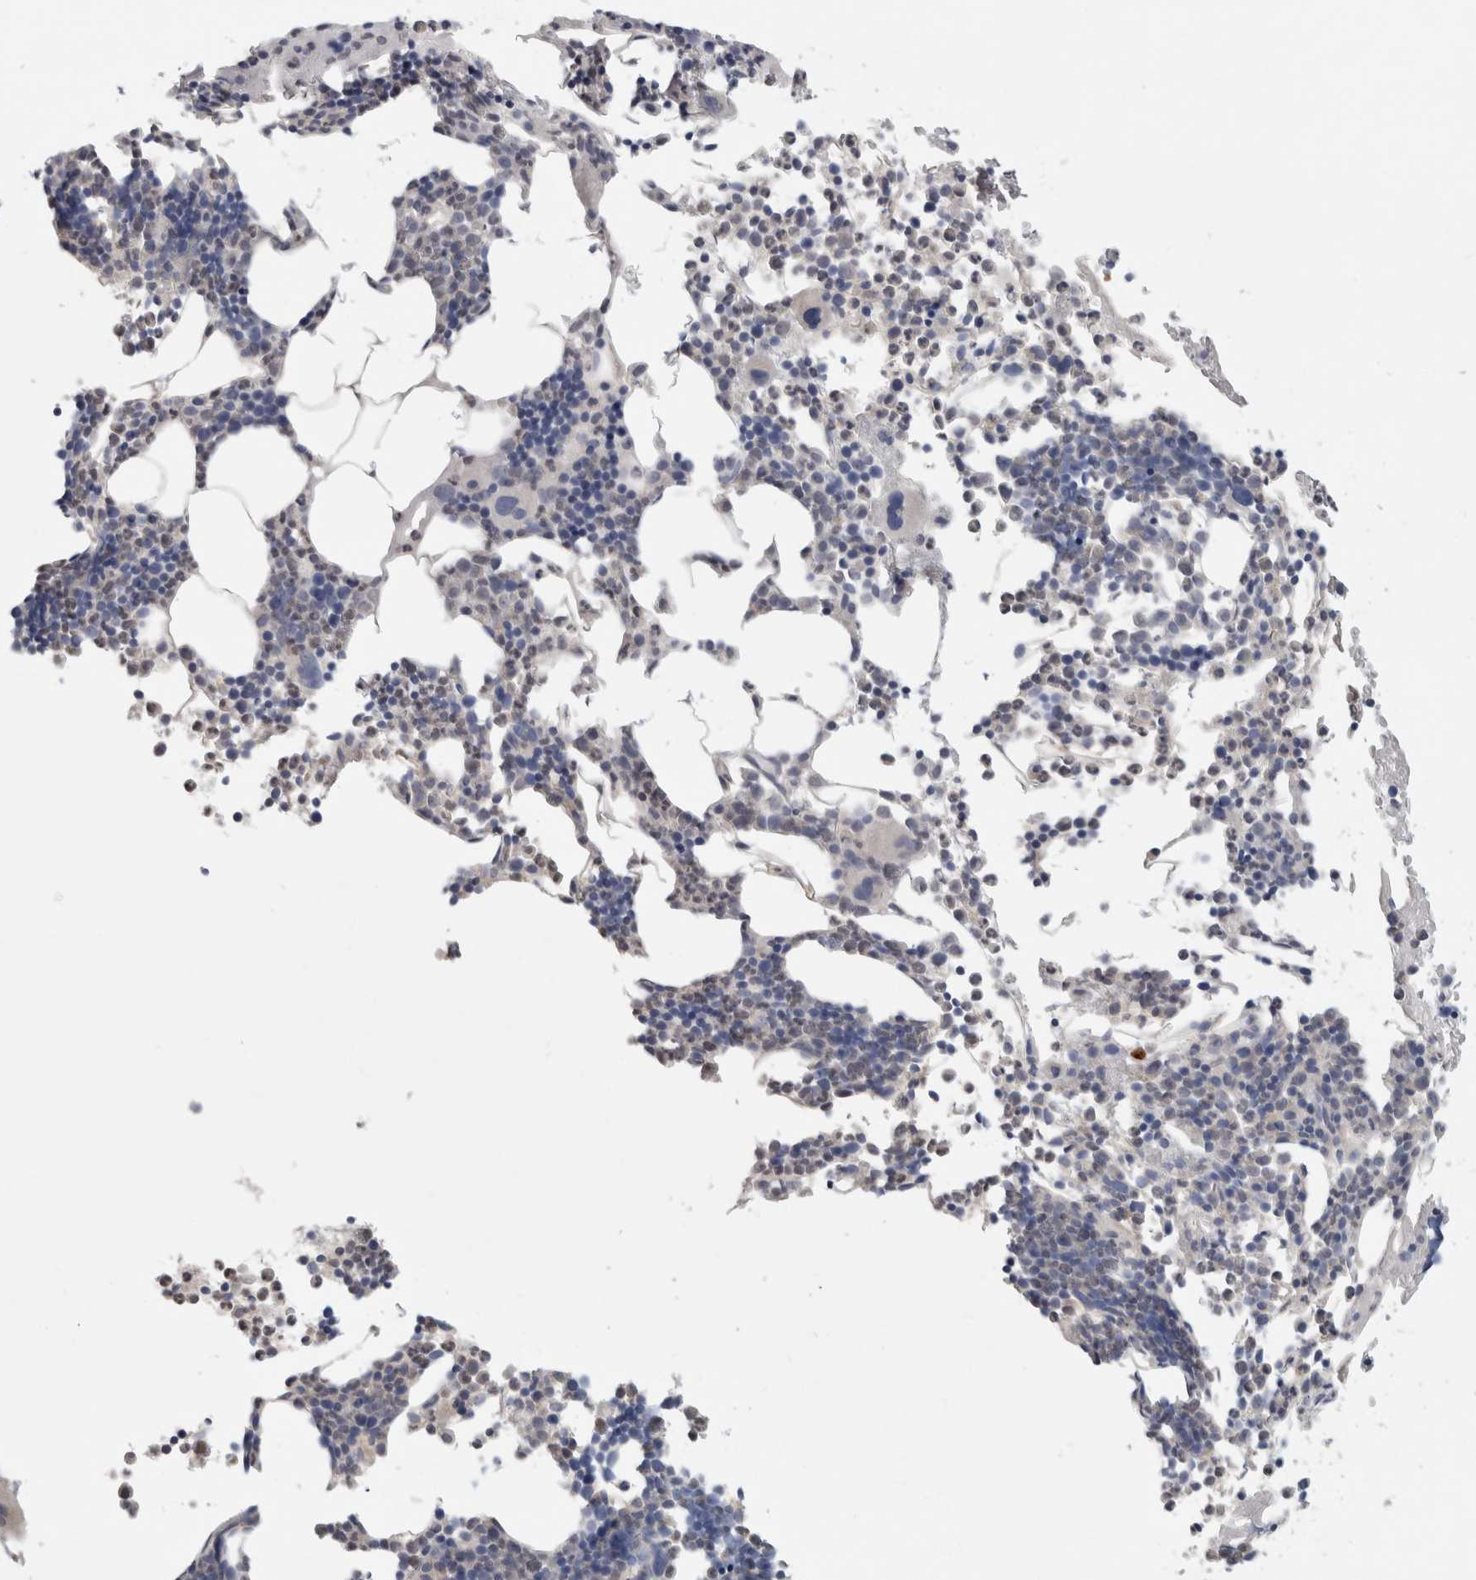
{"staining": {"intensity": "negative", "quantity": "none", "location": "none"}, "tissue": "bone marrow", "cell_type": "Hematopoietic cells", "image_type": "normal", "snomed": [{"axis": "morphology", "description": "Normal tissue, NOS"}, {"axis": "morphology", "description": "Inflammation, NOS"}, {"axis": "topography", "description": "Bone marrow"}], "caption": "Immunohistochemistry (IHC) image of benign bone marrow stained for a protein (brown), which shows no staining in hematopoietic cells.", "gene": "RAB18", "patient": {"sex": "male", "age": 68}}